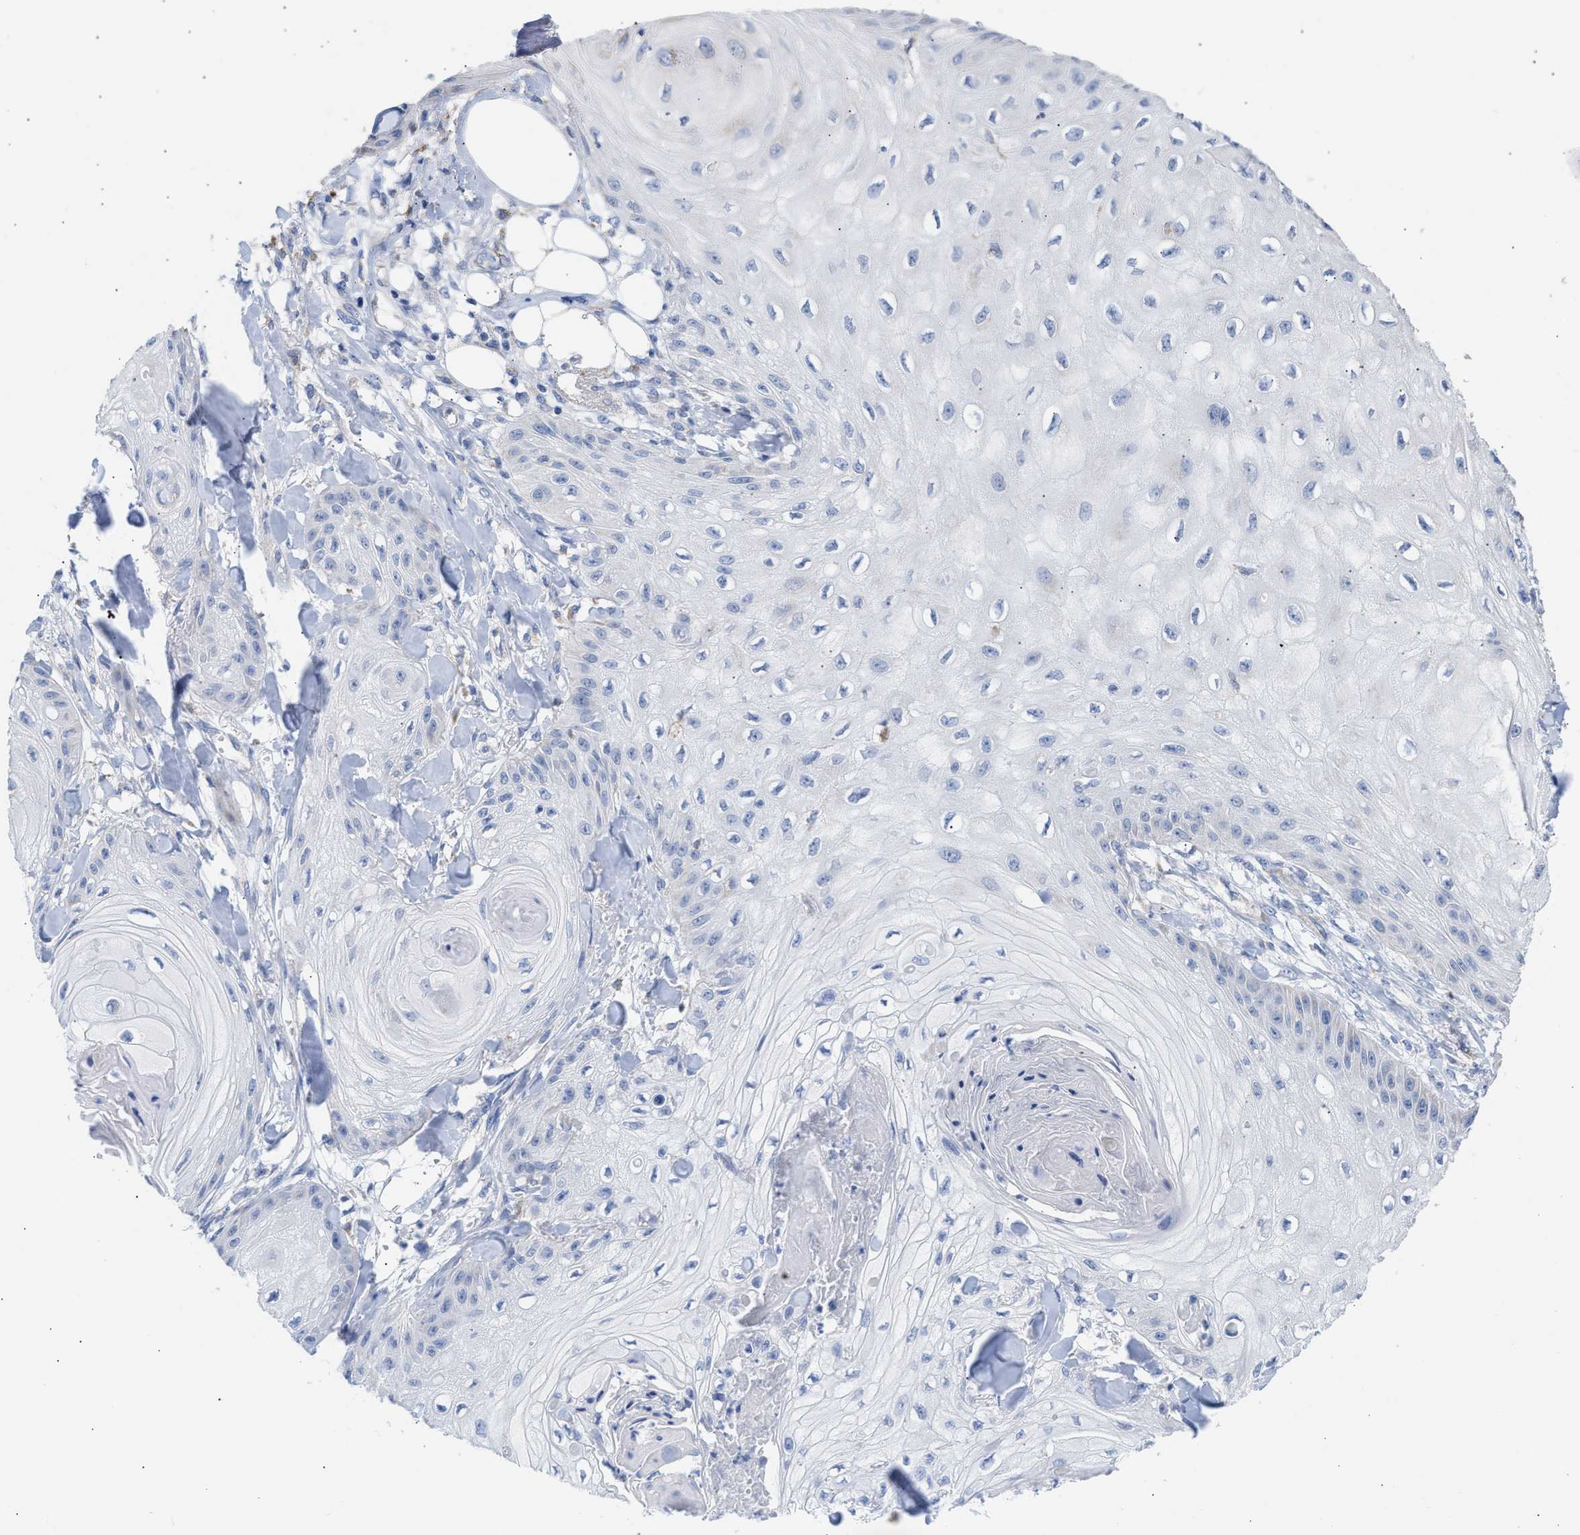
{"staining": {"intensity": "negative", "quantity": "none", "location": "none"}, "tissue": "skin cancer", "cell_type": "Tumor cells", "image_type": "cancer", "snomed": [{"axis": "morphology", "description": "Squamous cell carcinoma, NOS"}, {"axis": "topography", "description": "Skin"}], "caption": "DAB immunohistochemical staining of skin squamous cell carcinoma demonstrates no significant positivity in tumor cells.", "gene": "ACOT13", "patient": {"sex": "male", "age": 74}}